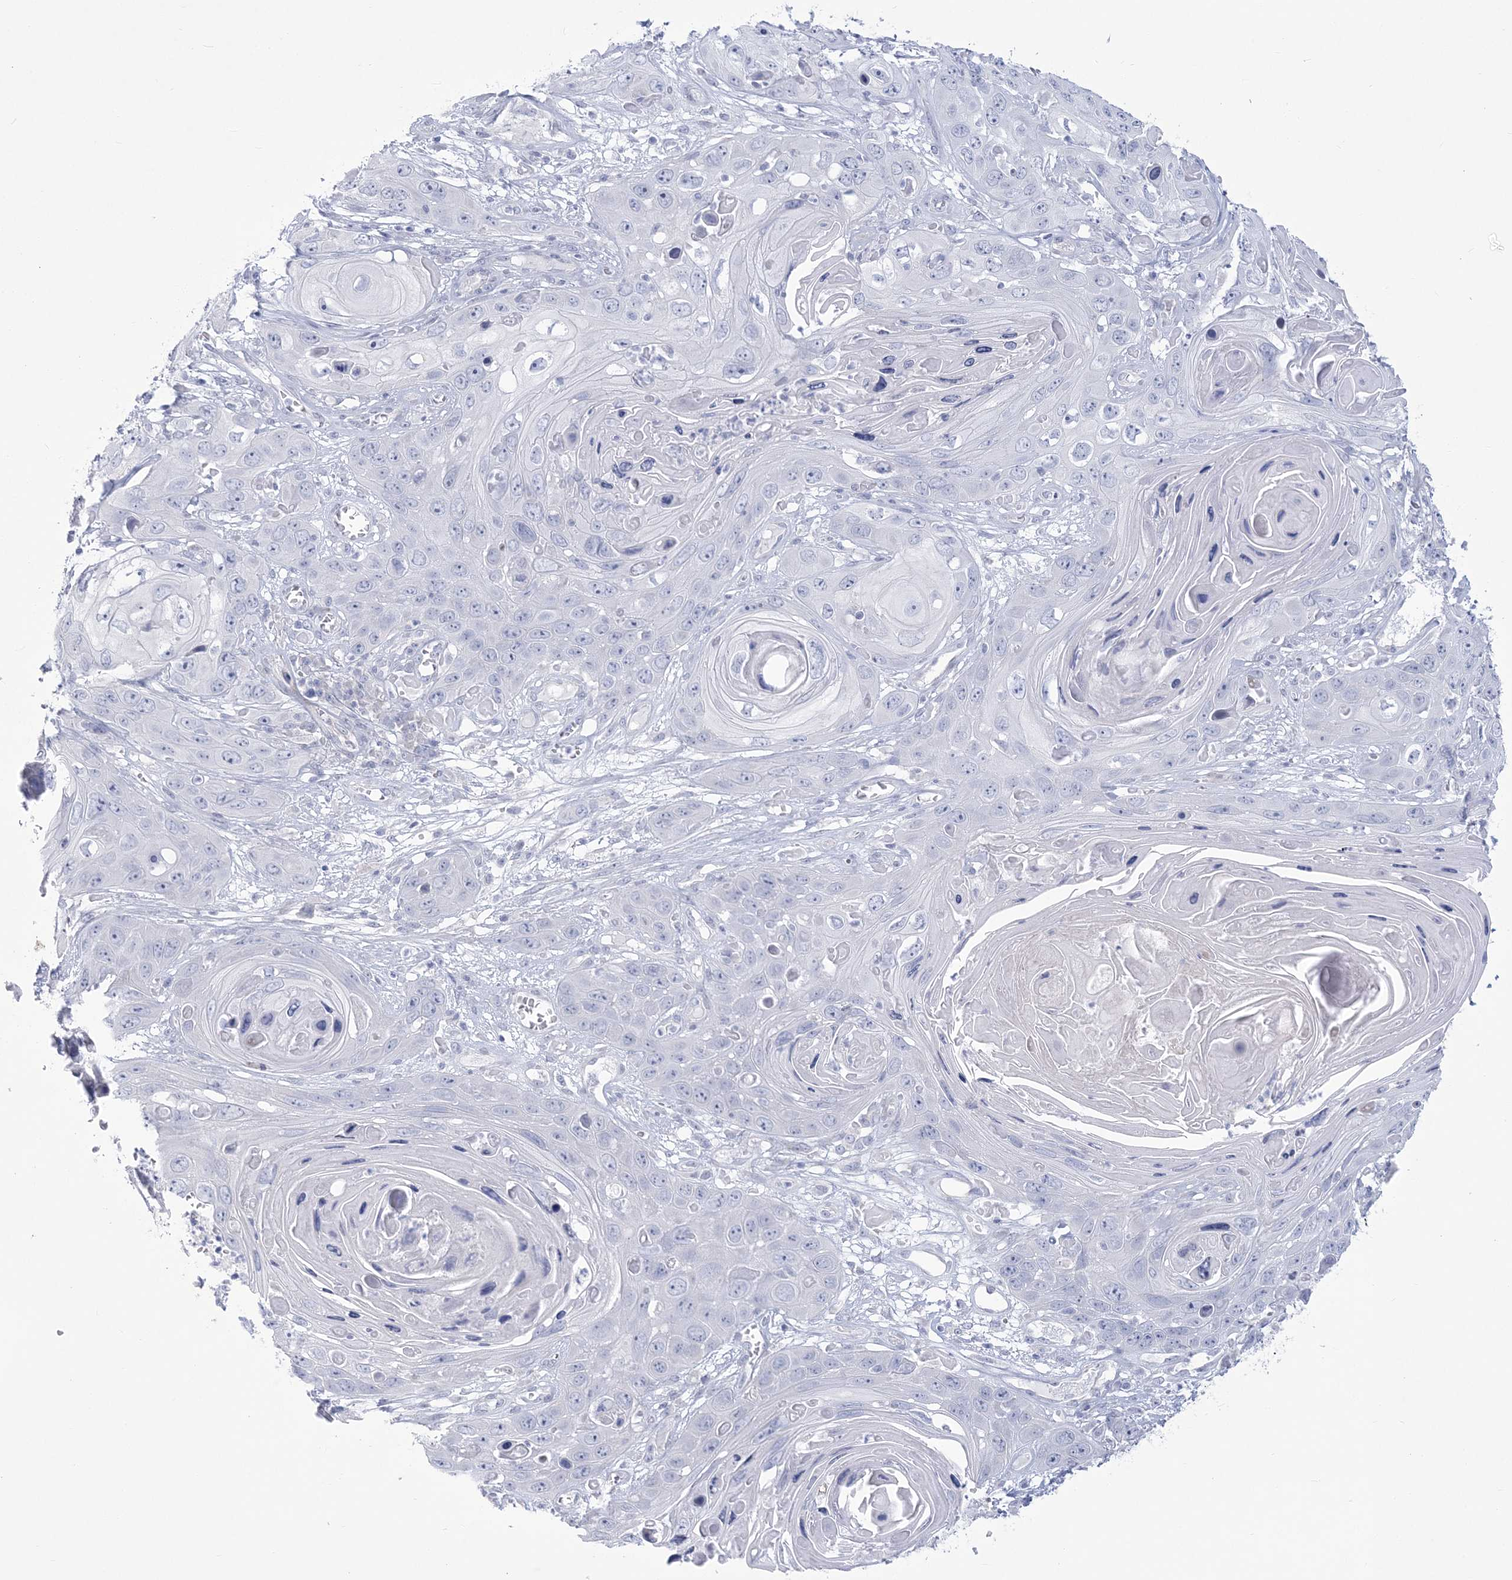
{"staining": {"intensity": "negative", "quantity": "none", "location": "none"}, "tissue": "skin cancer", "cell_type": "Tumor cells", "image_type": "cancer", "snomed": [{"axis": "morphology", "description": "Squamous cell carcinoma, NOS"}, {"axis": "topography", "description": "Skin"}], "caption": "Immunohistochemistry (IHC) of squamous cell carcinoma (skin) displays no staining in tumor cells.", "gene": "WDR27", "patient": {"sex": "male", "age": 55}}